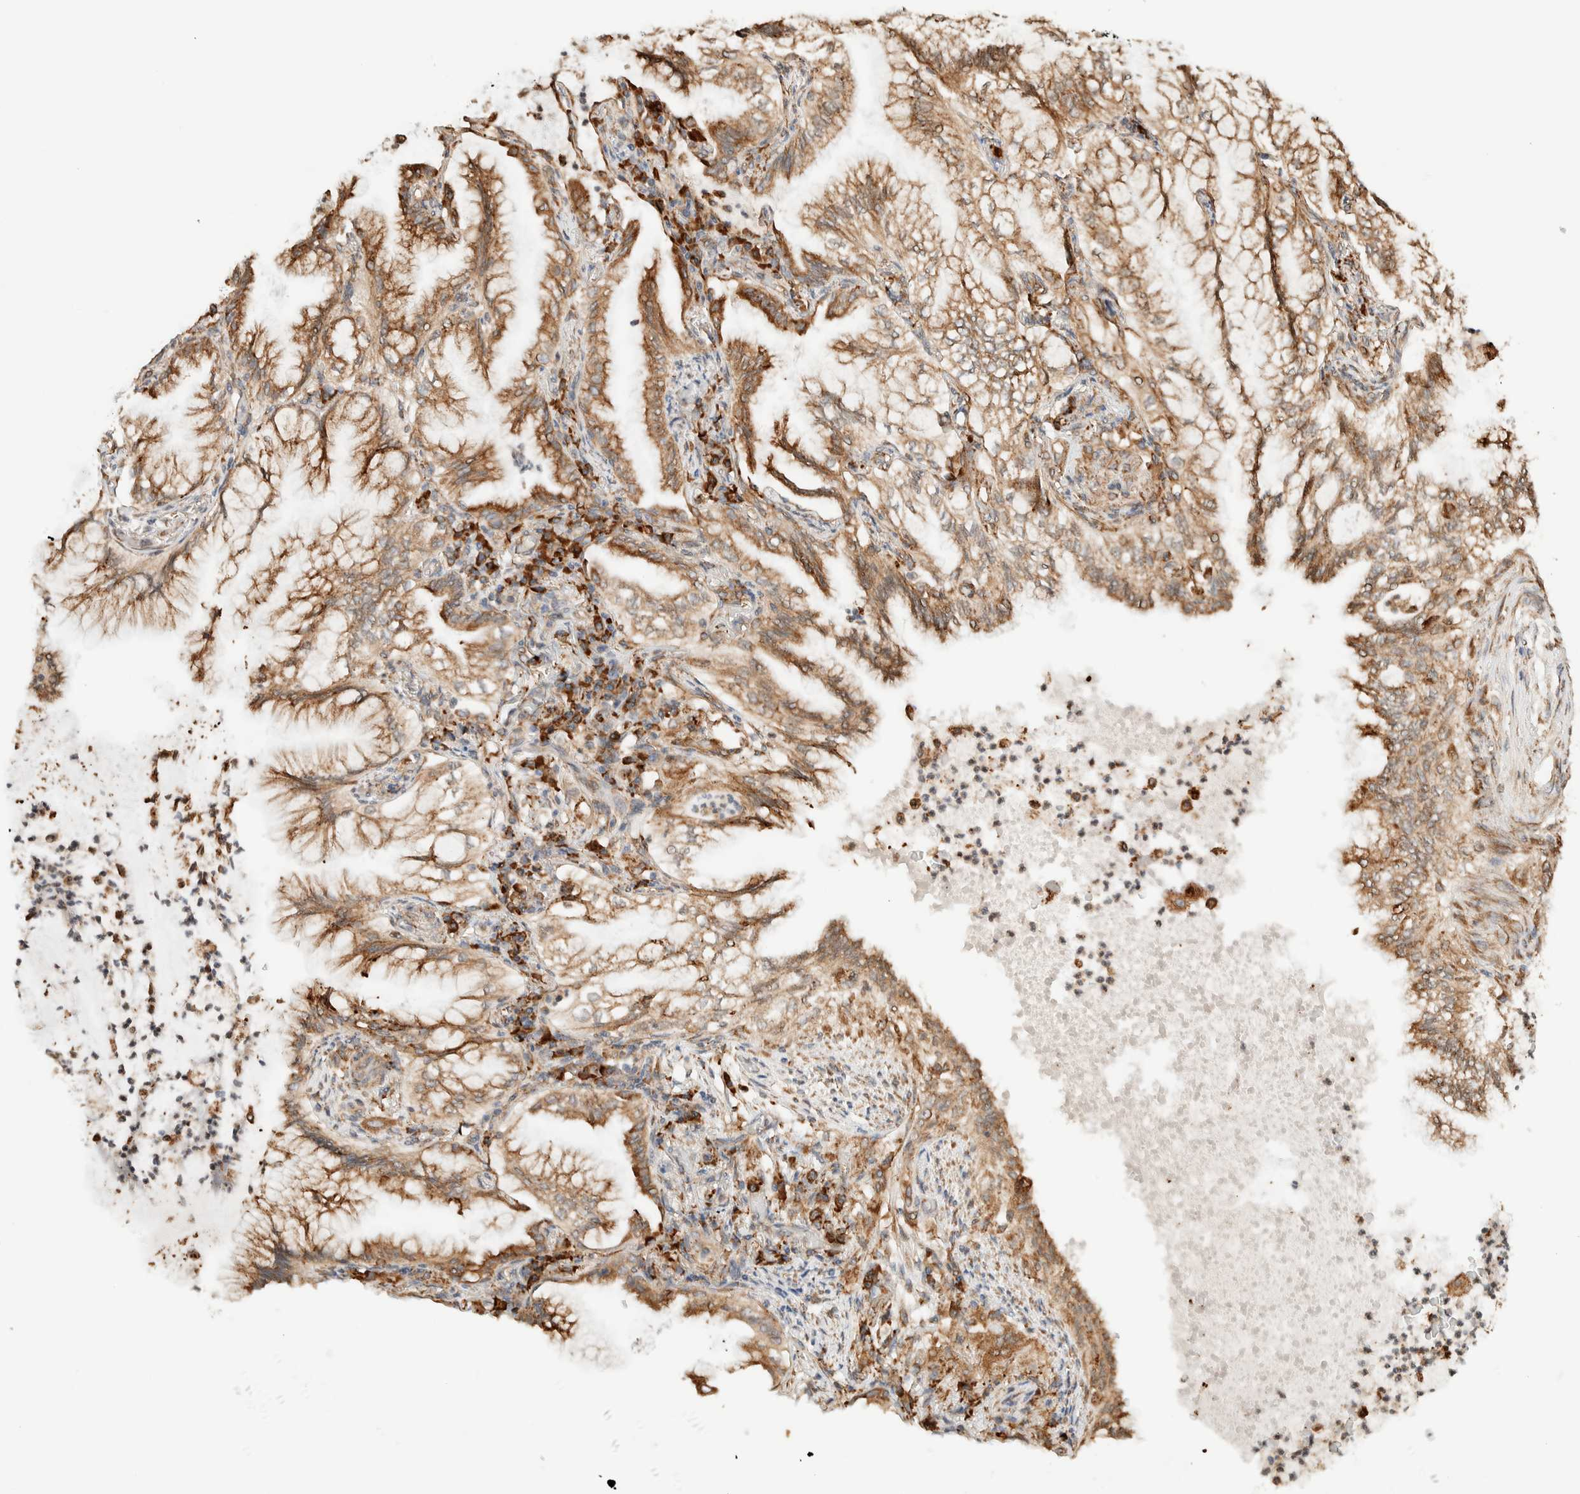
{"staining": {"intensity": "moderate", "quantity": ">75%", "location": "cytoplasmic/membranous"}, "tissue": "lung cancer", "cell_type": "Tumor cells", "image_type": "cancer", "snomed": [{"axis": "morphology", "description": "Adenocarcinoma, NOS"}, {"axis": "topography", "description": "Lung"}], "caption": "Immunohistochemical staining of lung adenocarcinoma demonstrates moderate cytoplasmic/membranous protein positivity in approximately >75% of tumor cells.", "gene": "INTS1", "patient": {"sex": "female", "age": 70}}